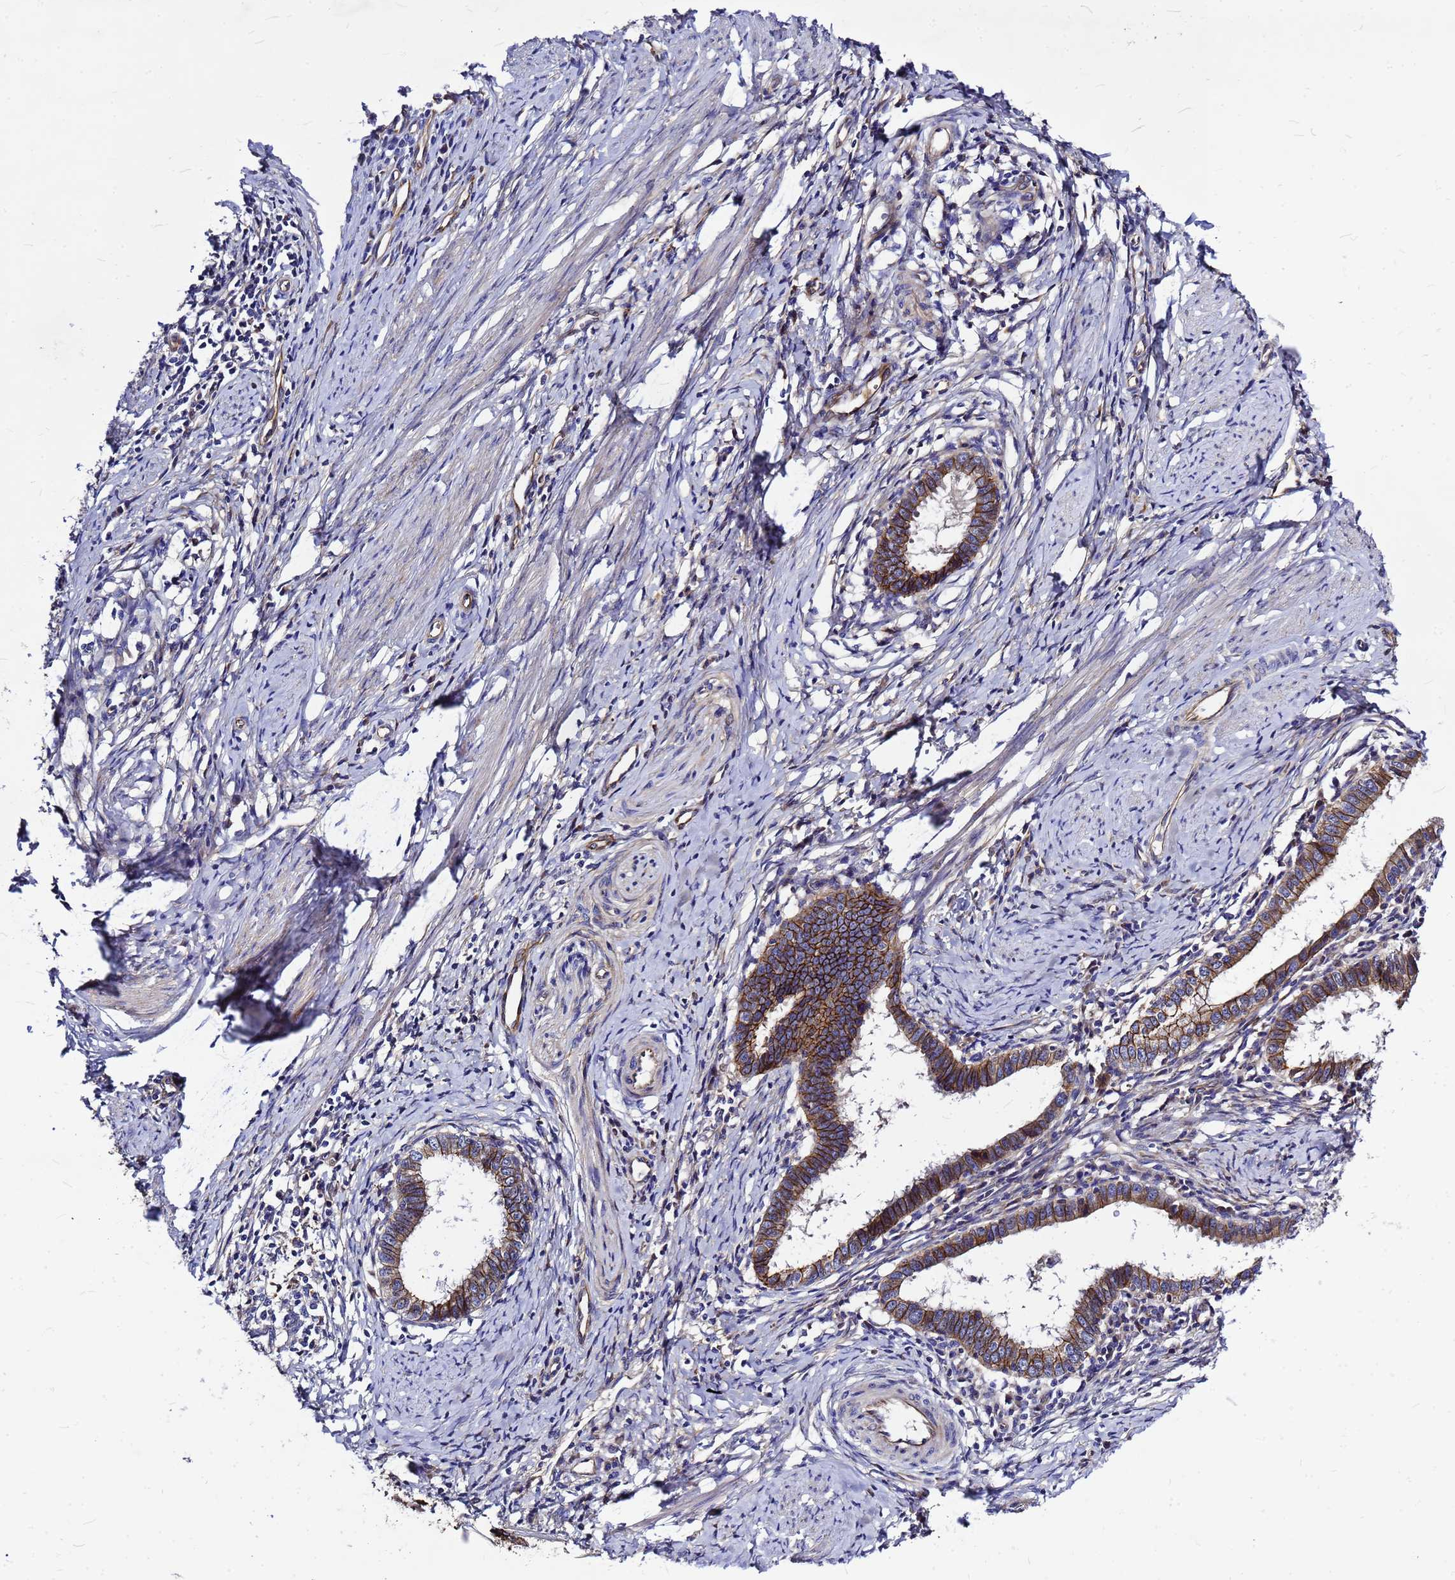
{"staining": {"intensity": "moderate", "quantity": ">75%", "location": "cytoplasmic/membranous"}, "tissue": "cervical cancer", "cell_type": "Tumor cells", "image_type": "cancer", "snomed": [{"axis": "morphology", "description": "Adenocarcinoma, NOS"}, {"axis": "topography", "description": "Cervix"}], "caption": "This micrograph shows immunohistochemistry (IHC) staining of human cervical cancer (adenocarcinoma), with medium moderate cytoplasmic/membranous positivity in about >75% of tumor cells.", "gene": "FBXW5", "patient": {"sex": "female", "age": 36}}